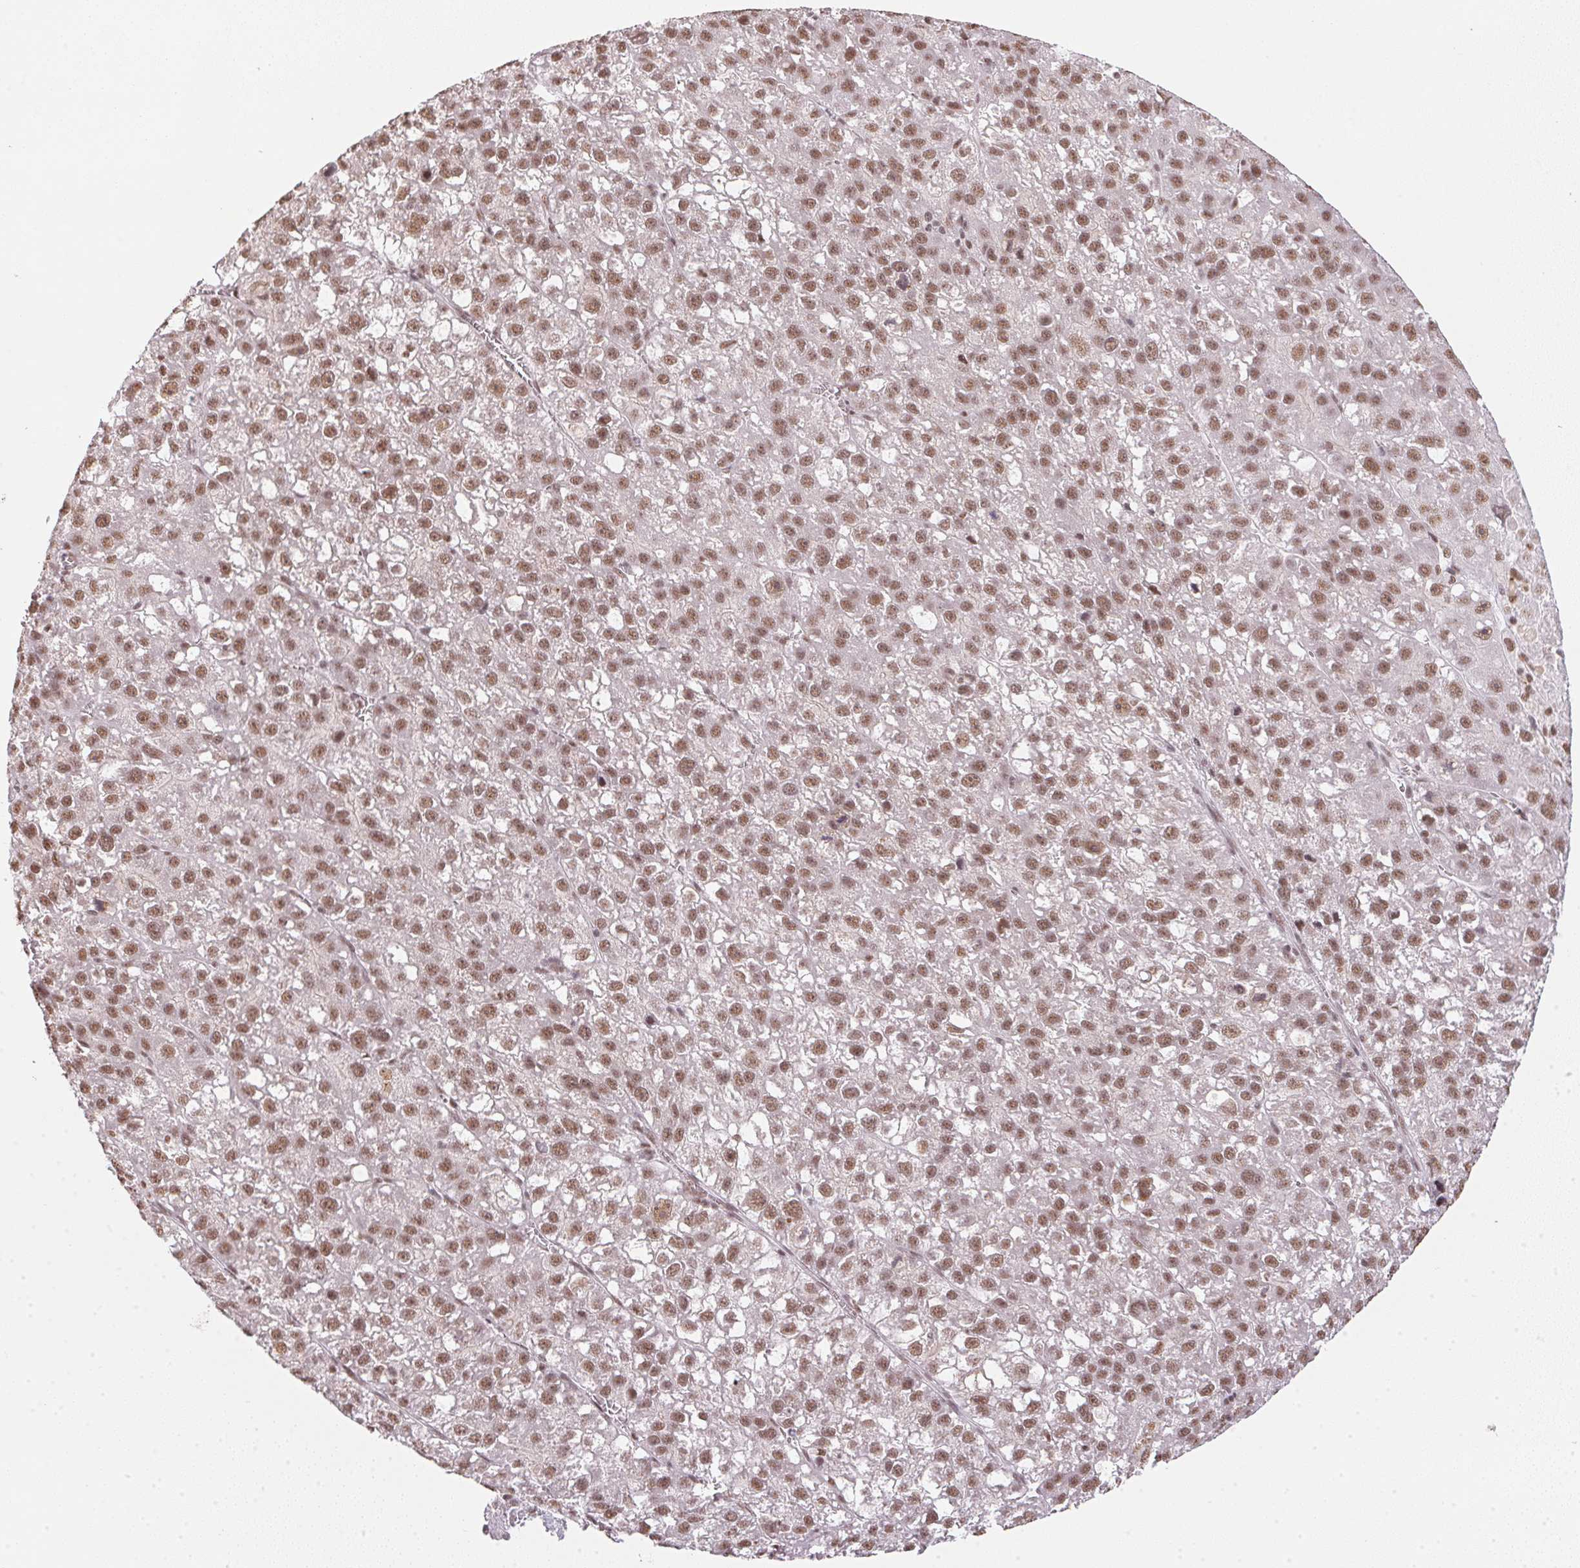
{"staining": {"intensity": "moderate", "quantity": ">75%", "location": "nuclear"}, "tissue": "liver cancer", "cell_type": "Tumor cells", "image_type": "cancer", "snomed": [{"axis": "morphology", "description": "Carcinoma, Hepatocellular, NOS"}, {"axis": "topography", "description": "Liver"}], "caption": "Immunohistochemical staining of human liver hepatocellular carcinoma exhibits medium levels of moderate nuclear protein staining in approximately >75% of tumor cells.", "gene": "SRSF7", "patient": {"sex": "female", "age": 70}}